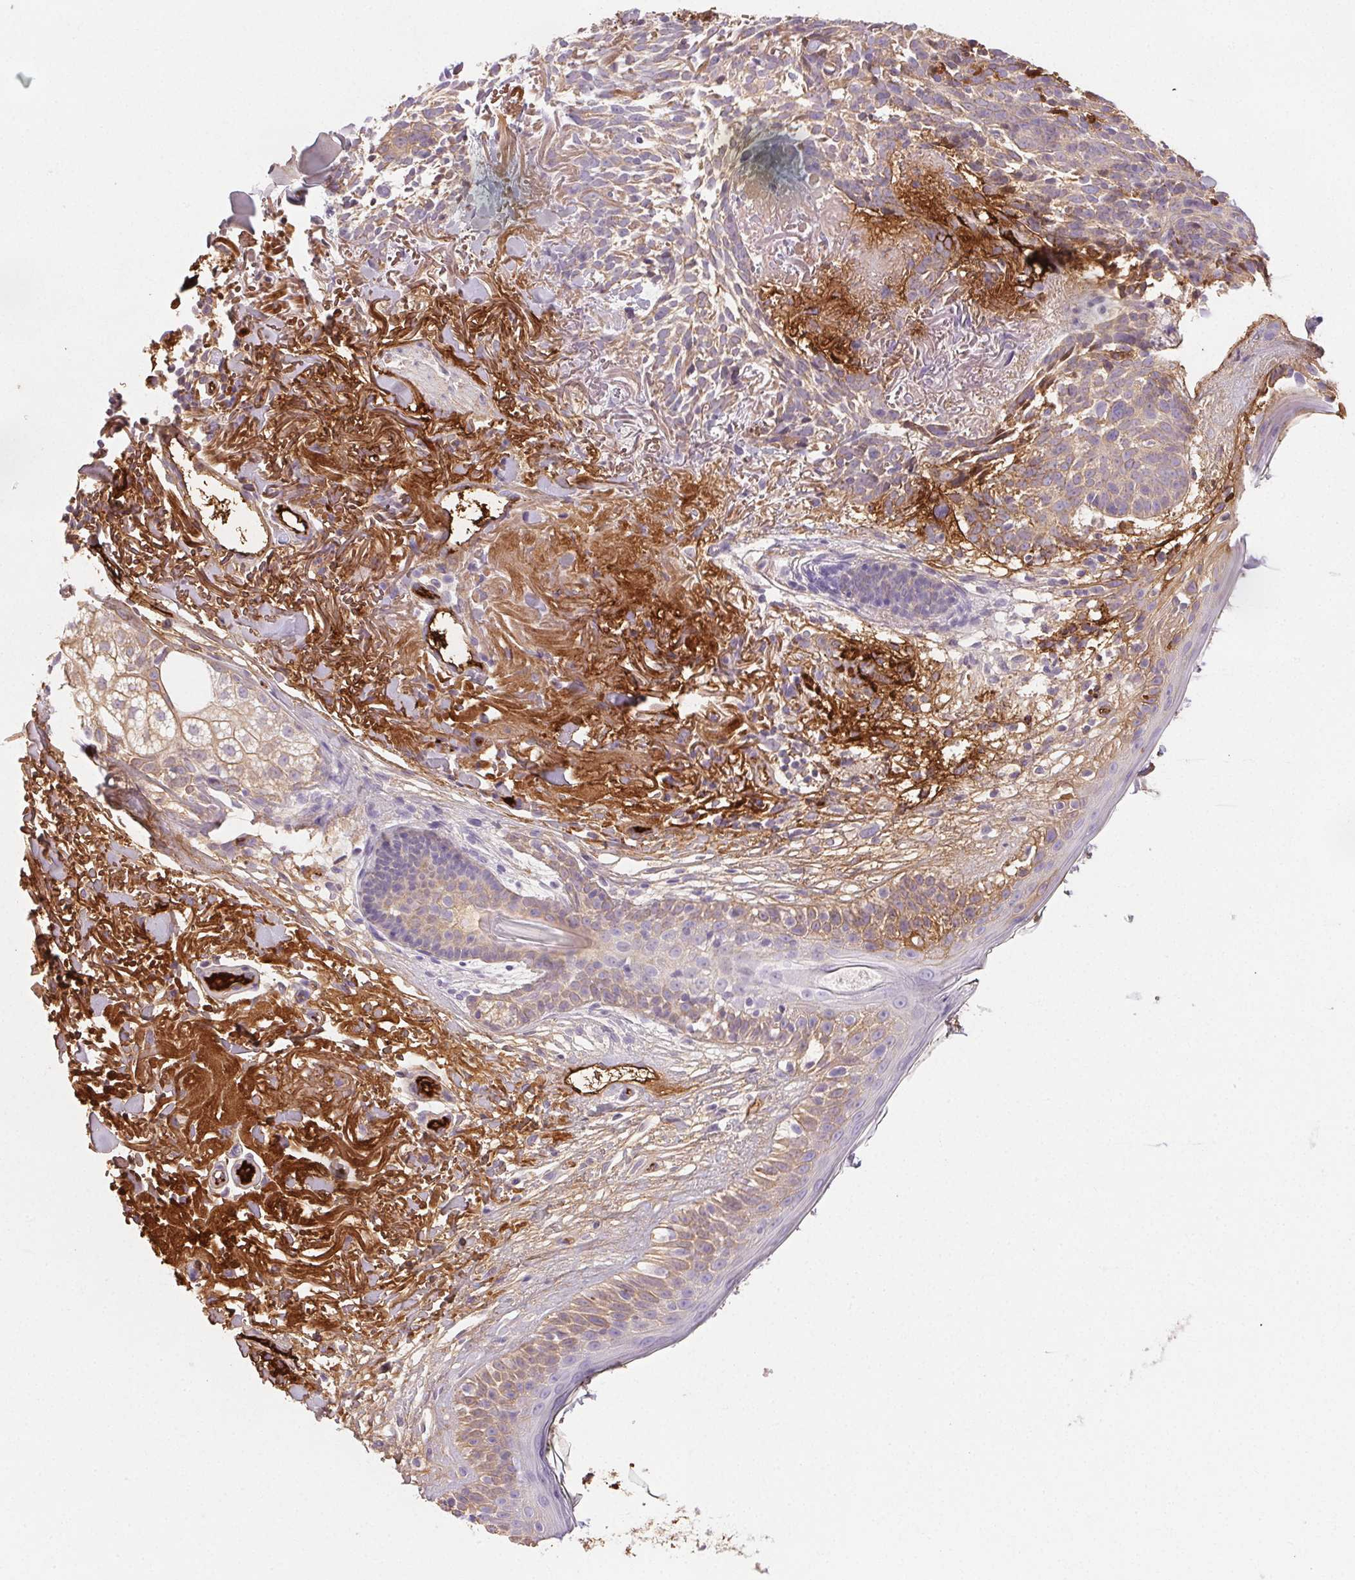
{"staining": {"intensity": "weak", "quantity": "25%-75%", "location": "cytoplasmic/membranous"}, "tissue": "skin cancer", "cell_type": "Tumor cells", "image_type": "cancer", "snomed": [{"axis": "morphology", "description": "Basal cell carcinoma"}, {"axis": "morphology", "description": "BCC, high aggressive"}, {"axis": "topography", "description": "Skin"}], "caption": "Immunohistochemical staining of human skin cancer displays low levels of weak cytoplasmic/membranous positivity in about 25%-75% of tumor cells.", "gene": "FGA", "patient": {"sex": "female", "age": 86}}